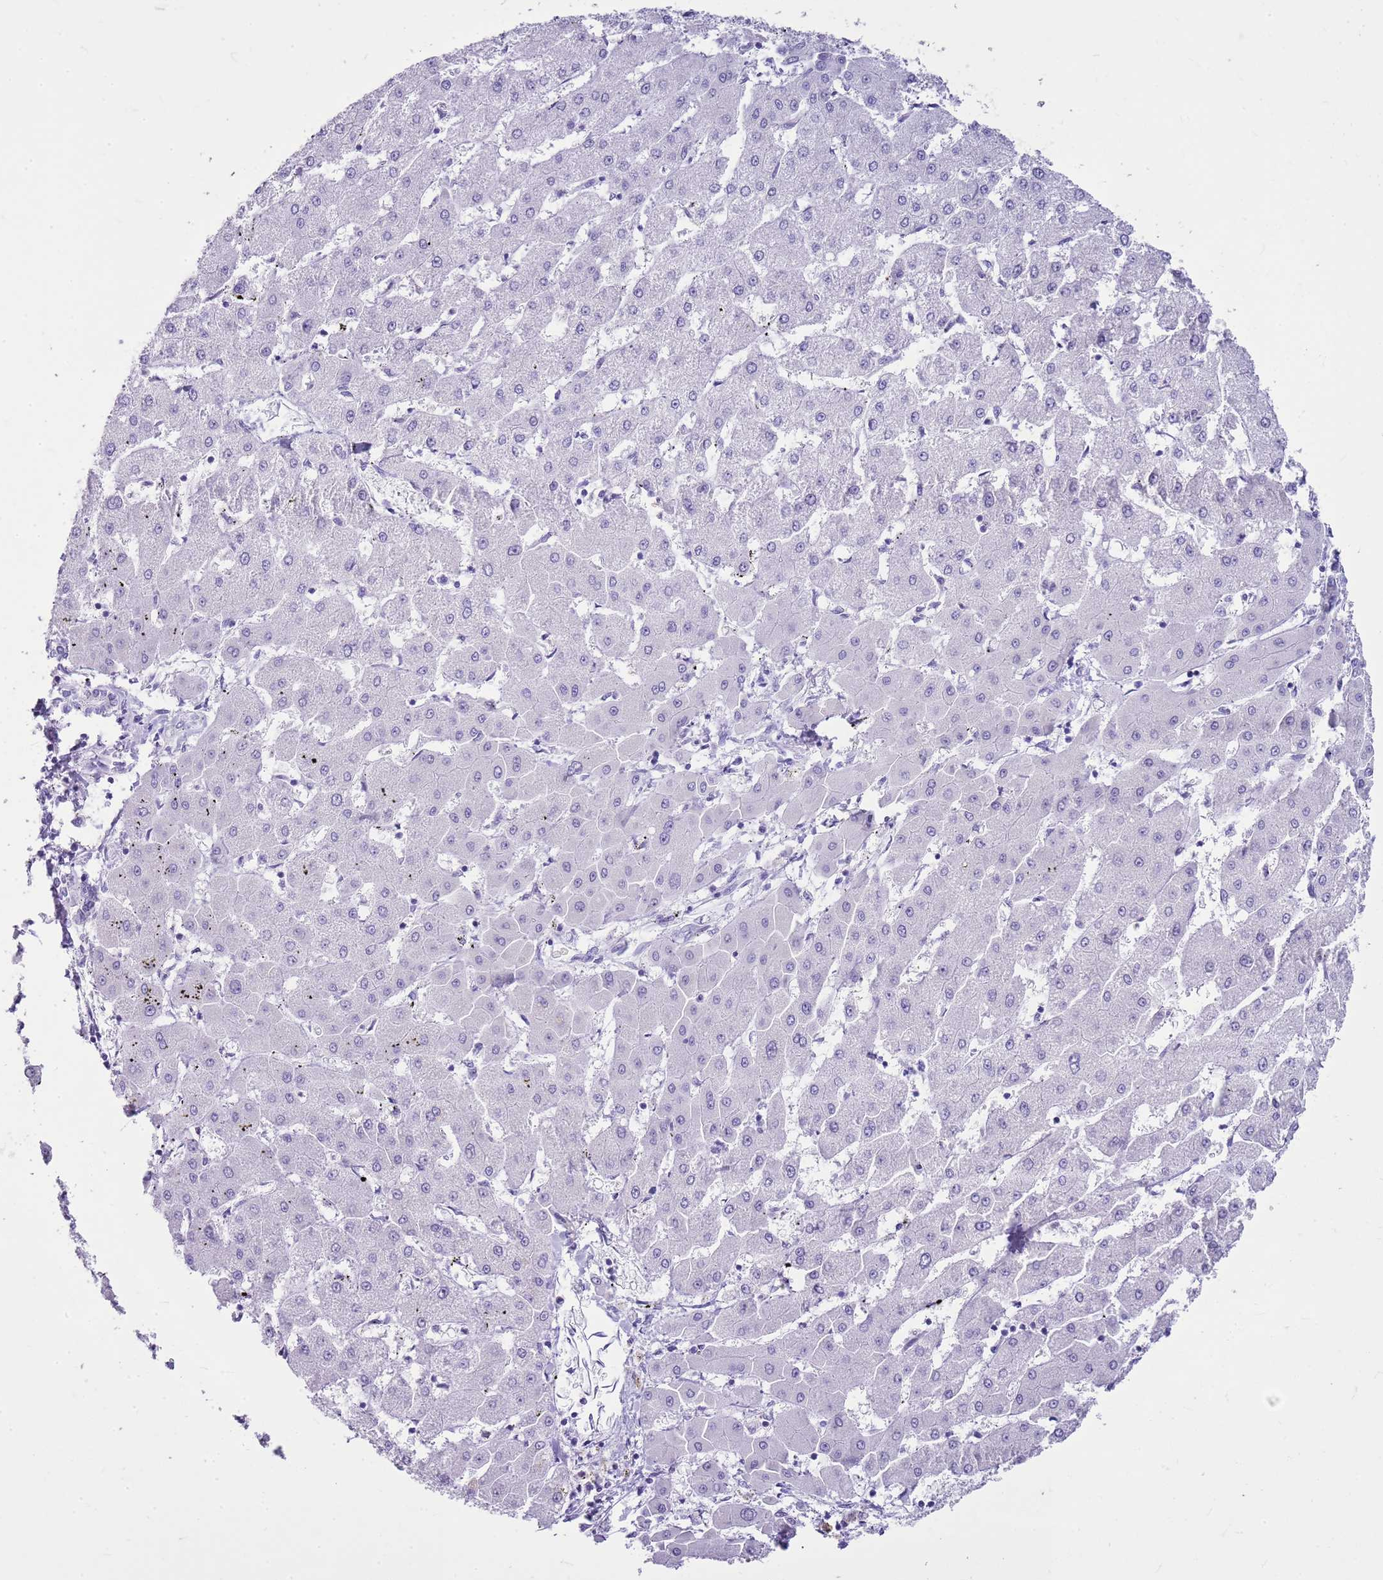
{"staining": {"intensity": "negative", "quantity": "none", "location": "none"}, "tissue": "liver cancer", "cell_type": "Tumor cells", "image_type": "cancer", "snomed": [{"axis": "morphology", "description": "Cholangiocarcinoma"}, {"axis": "topography", "description": "Liver"}], "caption": "Immunohistochemistry (IHC) image of human liver cancer stained for a protein (brown), which displays no positivity in tumor cells.", "gene": "CA8", "patient": {"sex": "male", "age": 59}}